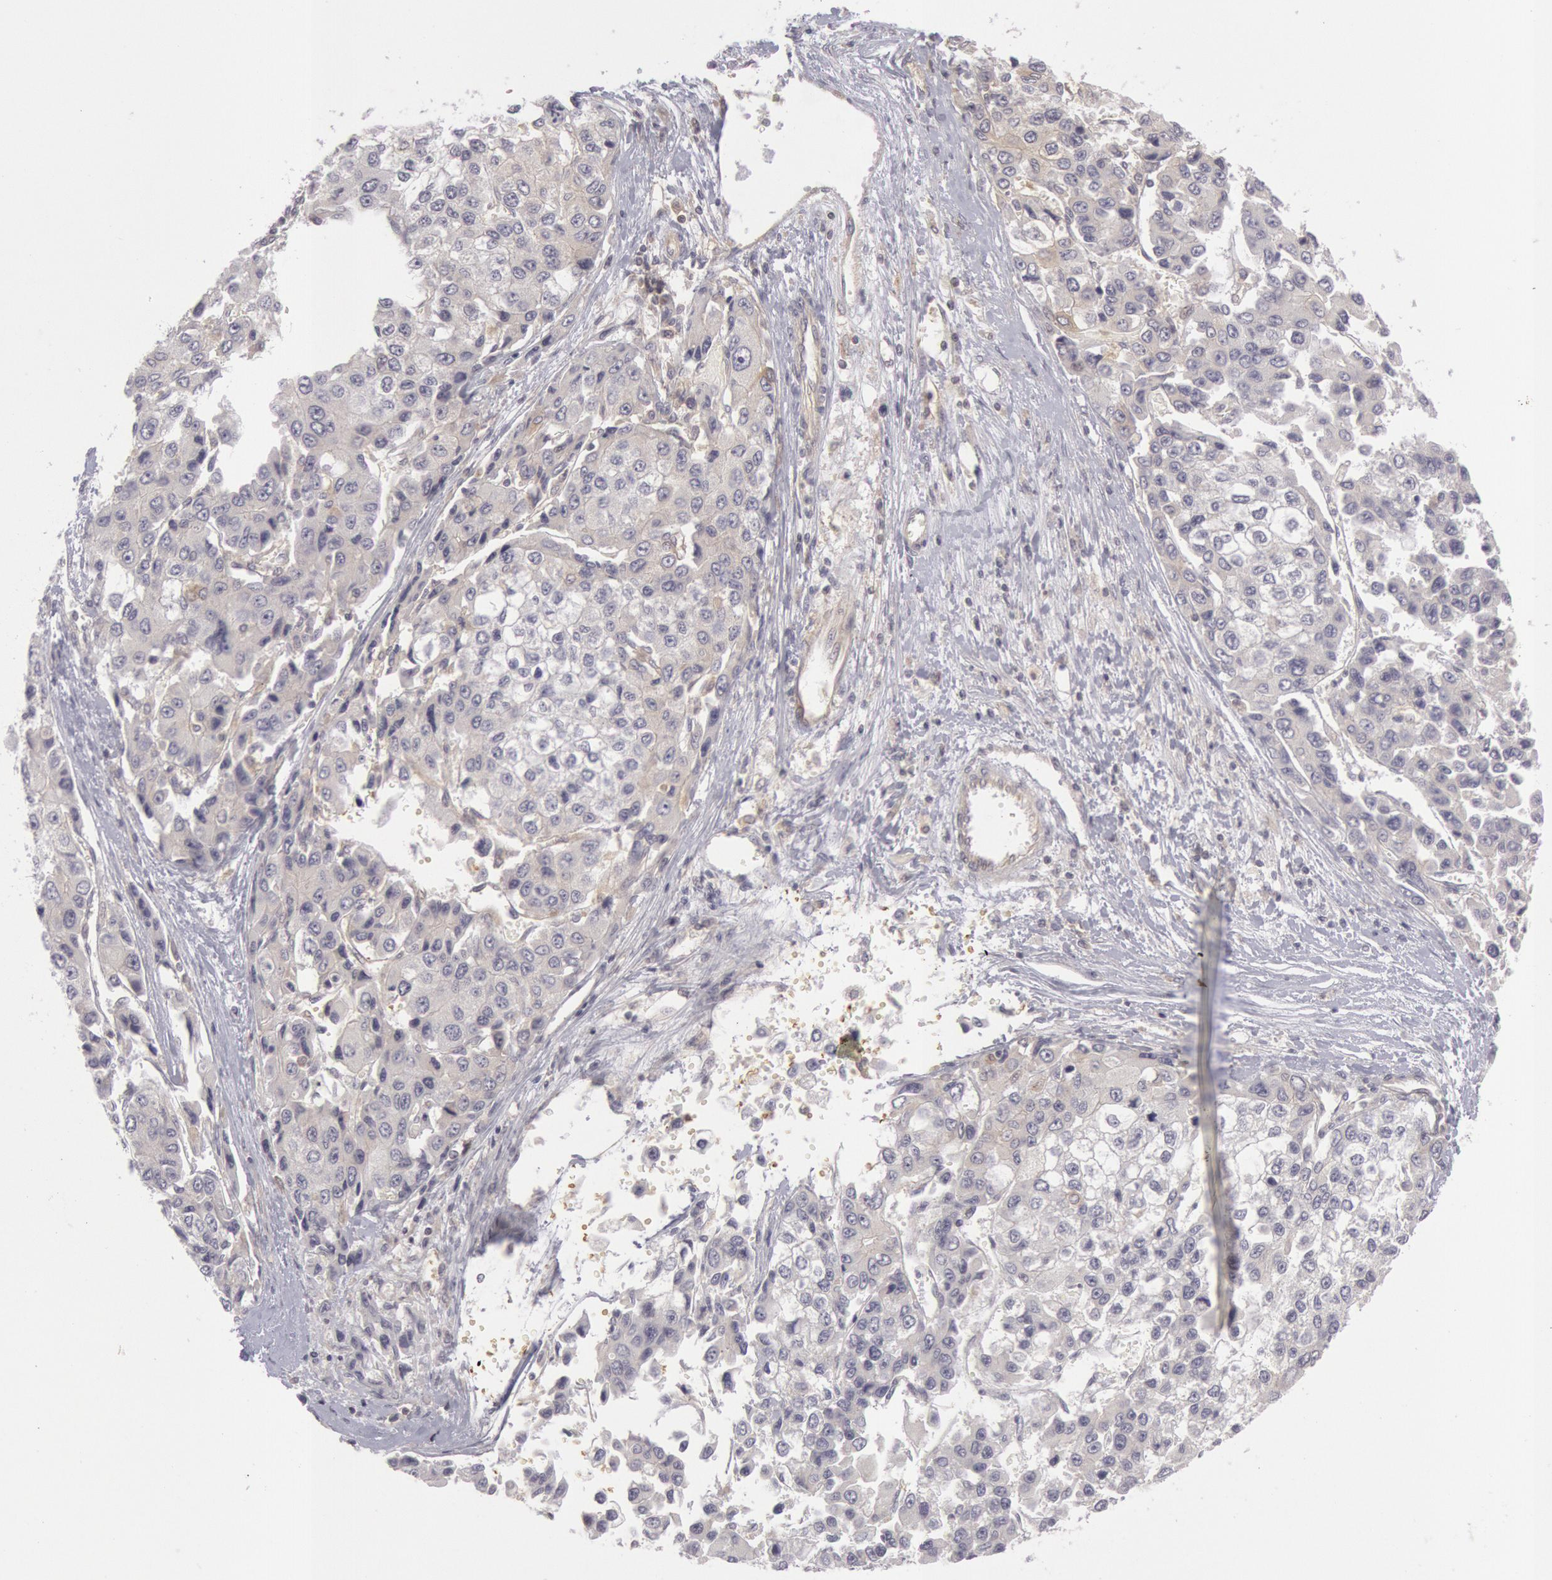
{"staining": {"intensity": "negative", "quantity": "none", "location": "none"}, "tissue": "liver cancer", "cell_type": "Tumor cells", "image_type": "cancer", "snomed": [{"axis": "morphology", "description": "Carcinoma, Hepatocellular, NOS"}, {"axis": "topography", "description": "Liver"}], "caption": "High magnification brightfield microscopy of liver cancer stained with DAB (3,3'-diaminobenzidine) (brown) and counterstained with hematoxylin (blue): tumor cells show no significant expression.", "gene": "IKBKB", "patient": {"sex": "female", "age": 66}}